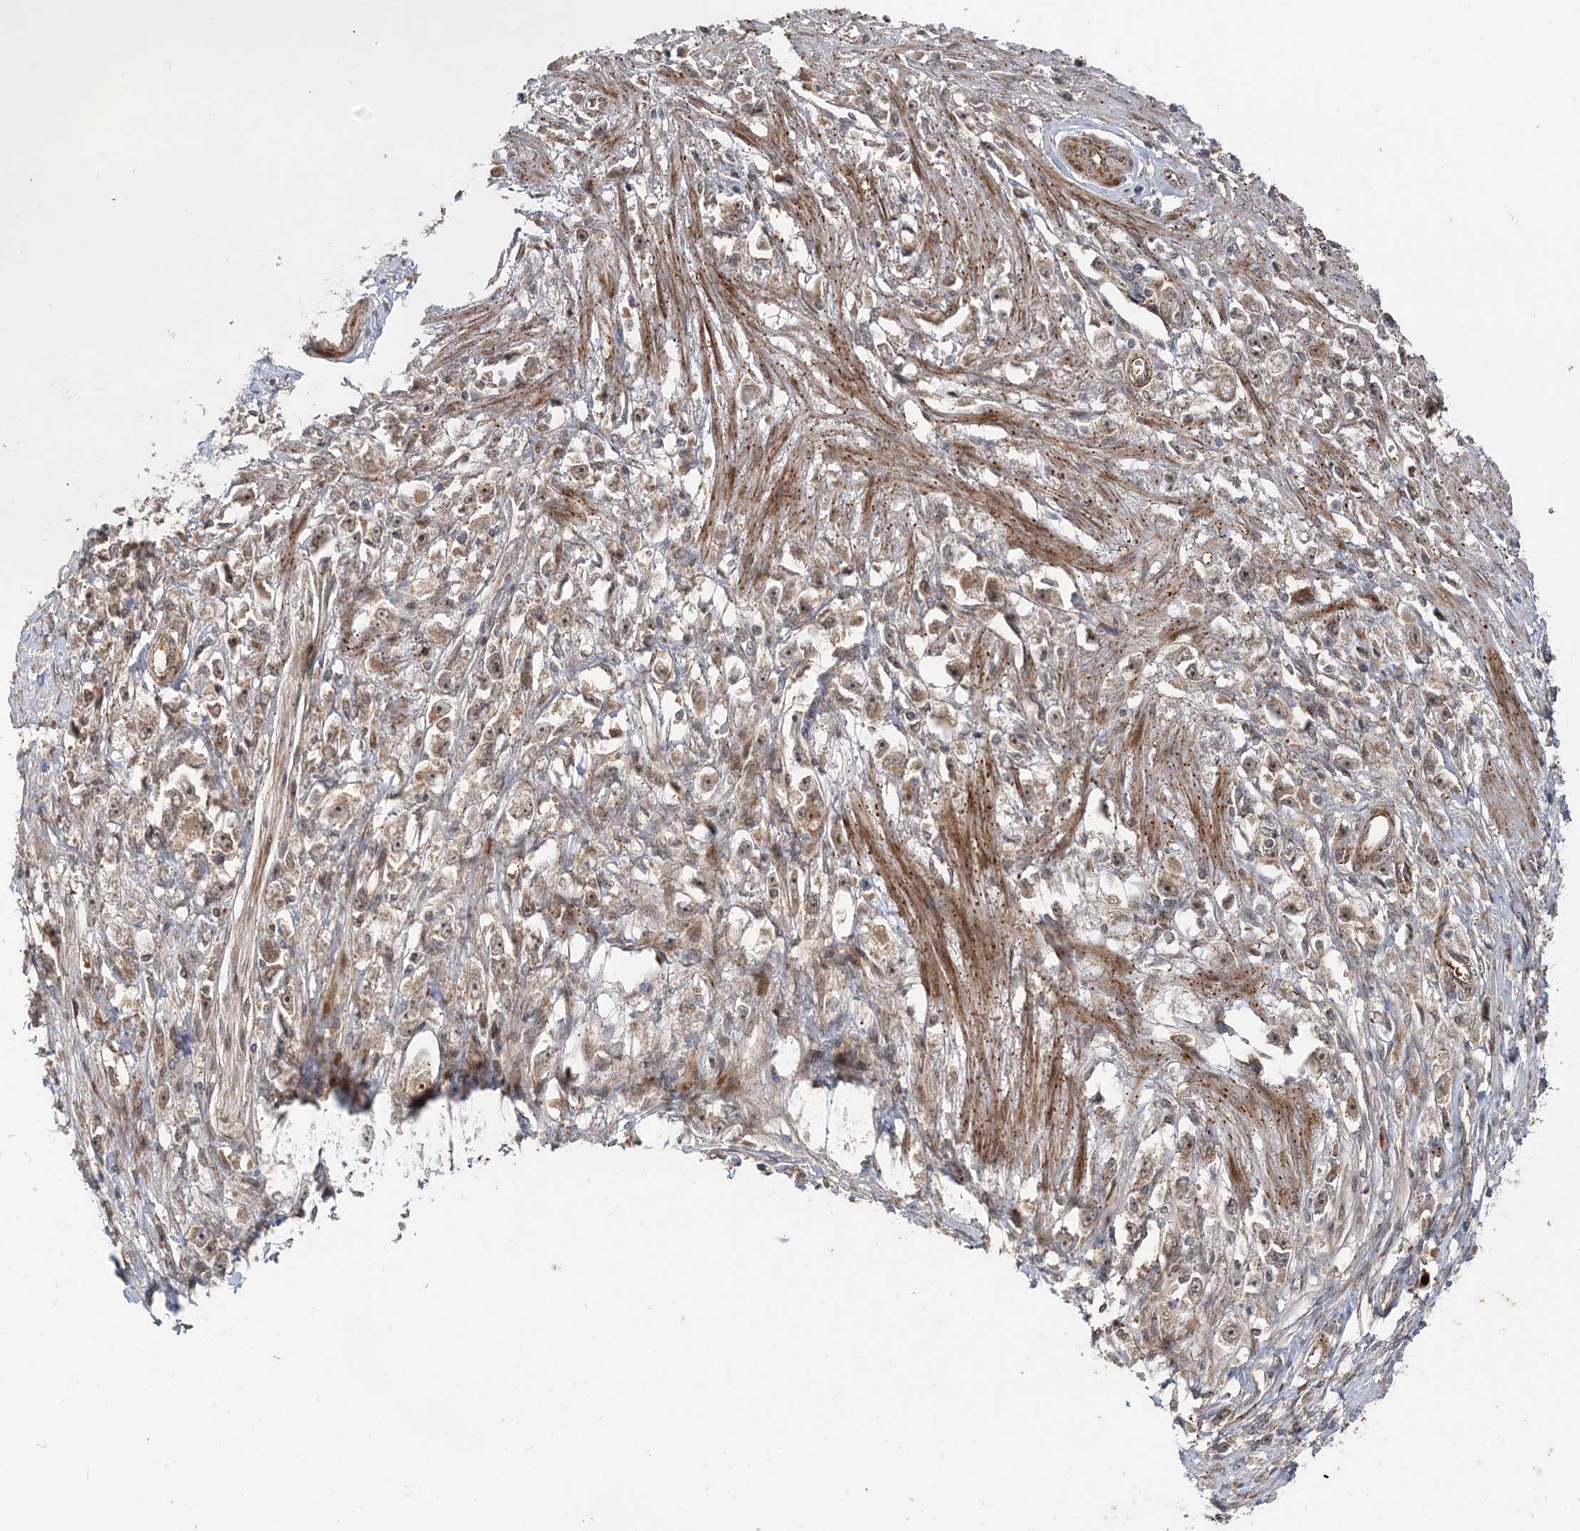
{"staining": {"intensity": "weak", "quantity": ">75%", "location": "cytoplasmic/membranous,nuclear"}, "tissue": "stomach cancer", "cell_type": "Tumor cells", "image_type": "cancer", "snomed": [{"axis": "morphology", "description": "Adenocarcinoma, NOS"}, {"axis": "topography", "description": "Stomach"}], "caption": "Stomach cancer was stained to show a protein in brown. There is low levels of weak cytoplasmic/membranous and nuclear staining in about >75% of tumor cells. The protein is stained brown, and the nuclei are stained in blue (DAB (3,3'-diaminobenzidine) IHC with brightfield microscopy, high magnification).", "gene": "UBTD2", "patient": {"sex": "female", "age": 59}}